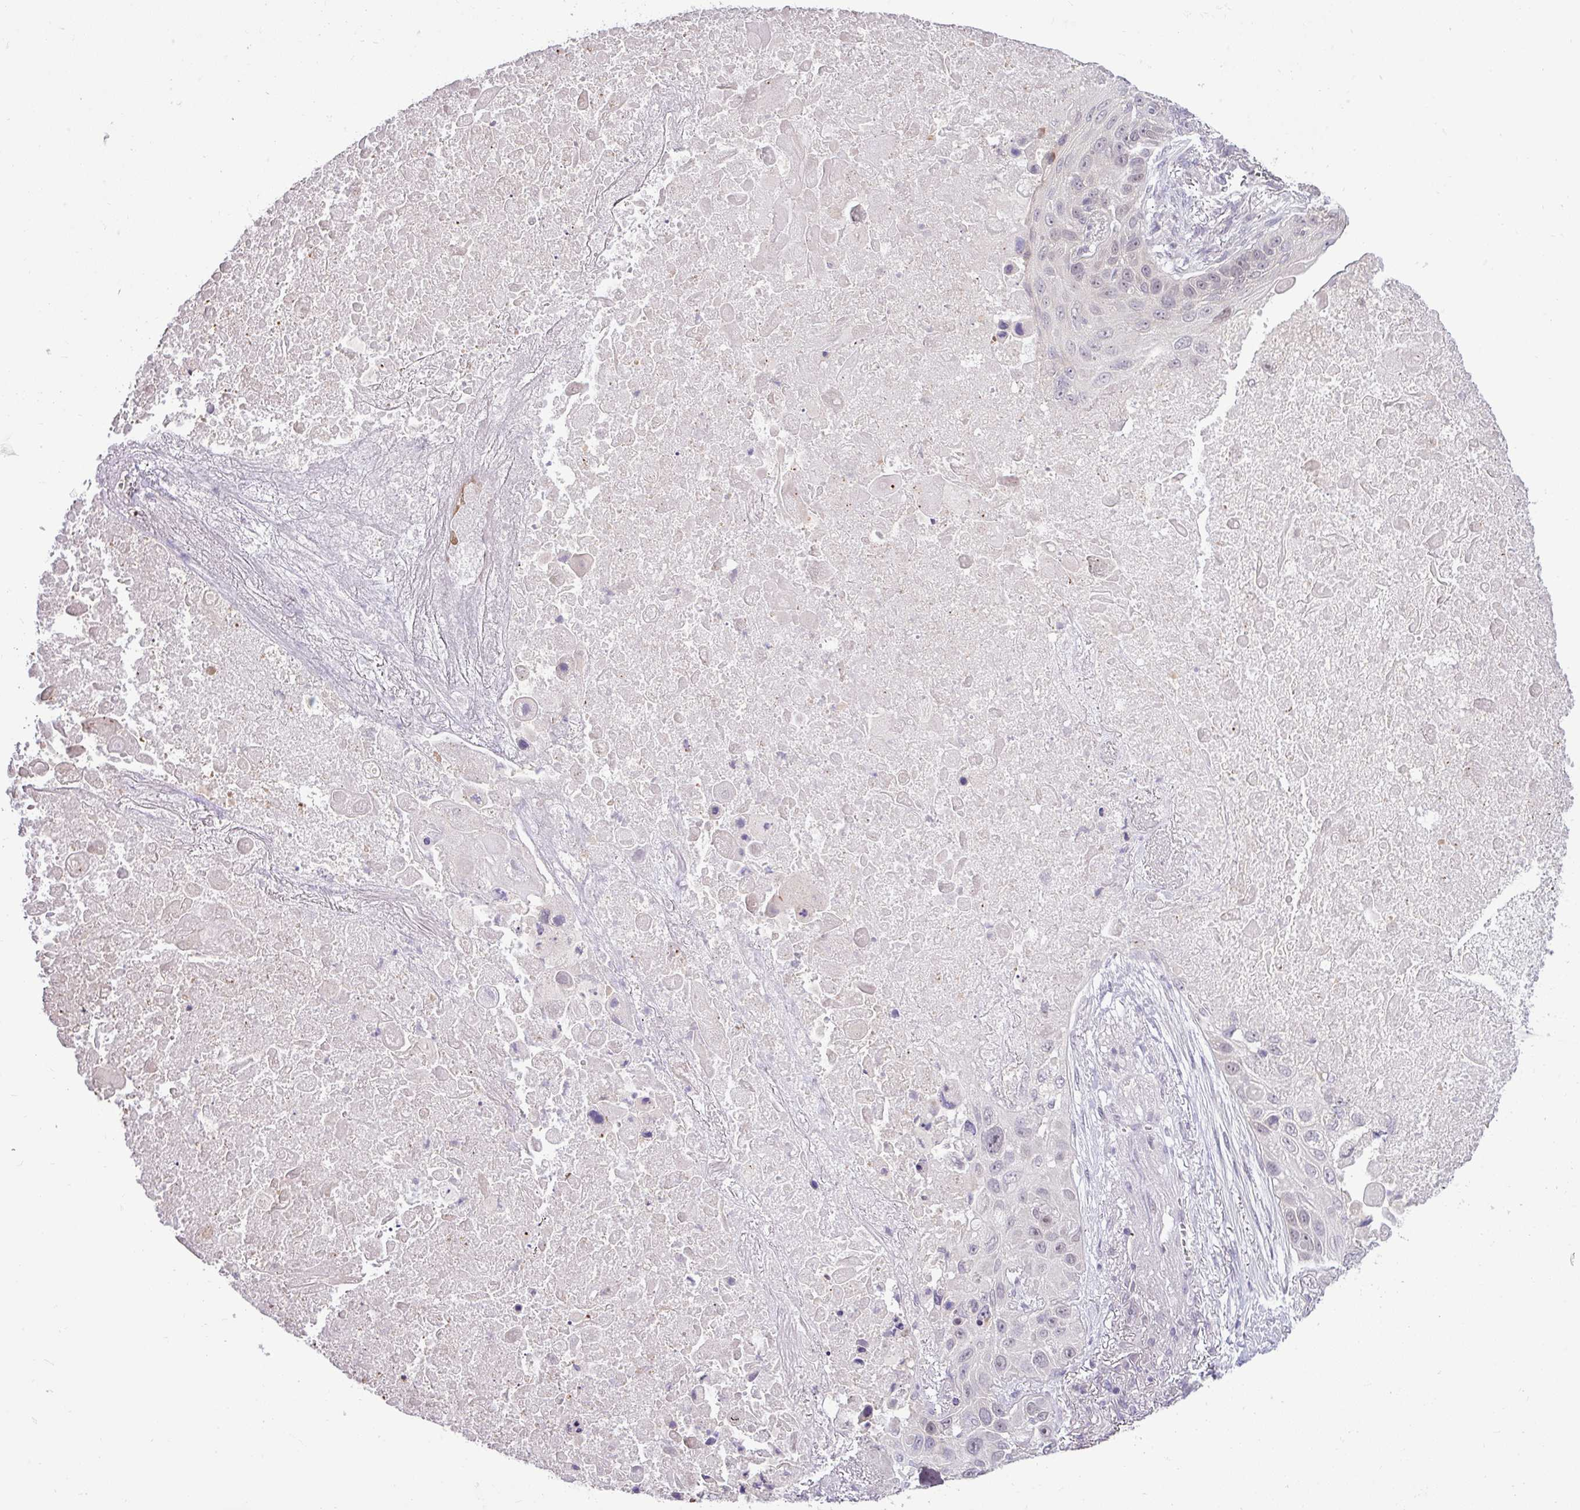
{"staining": {"intensity": "negative", "quantity": "none", "location": "none"}, "tissue": "lung cancer", "cell_type": "Tumor cells", "image_type": "cancer", "snomed": [{"axis": "morphology", "description": "Squamous cell carcinoma, NOS"}, {"axis": "topography", "description": "Lung"}], "caption": "IHC micrograph of squamous cell carcinoma (lung) stained for a protein (brown), which displays no staining in tumor cells.", "gene": "RIPPLY1", "patient": {"sex": "male", "age": 66}}